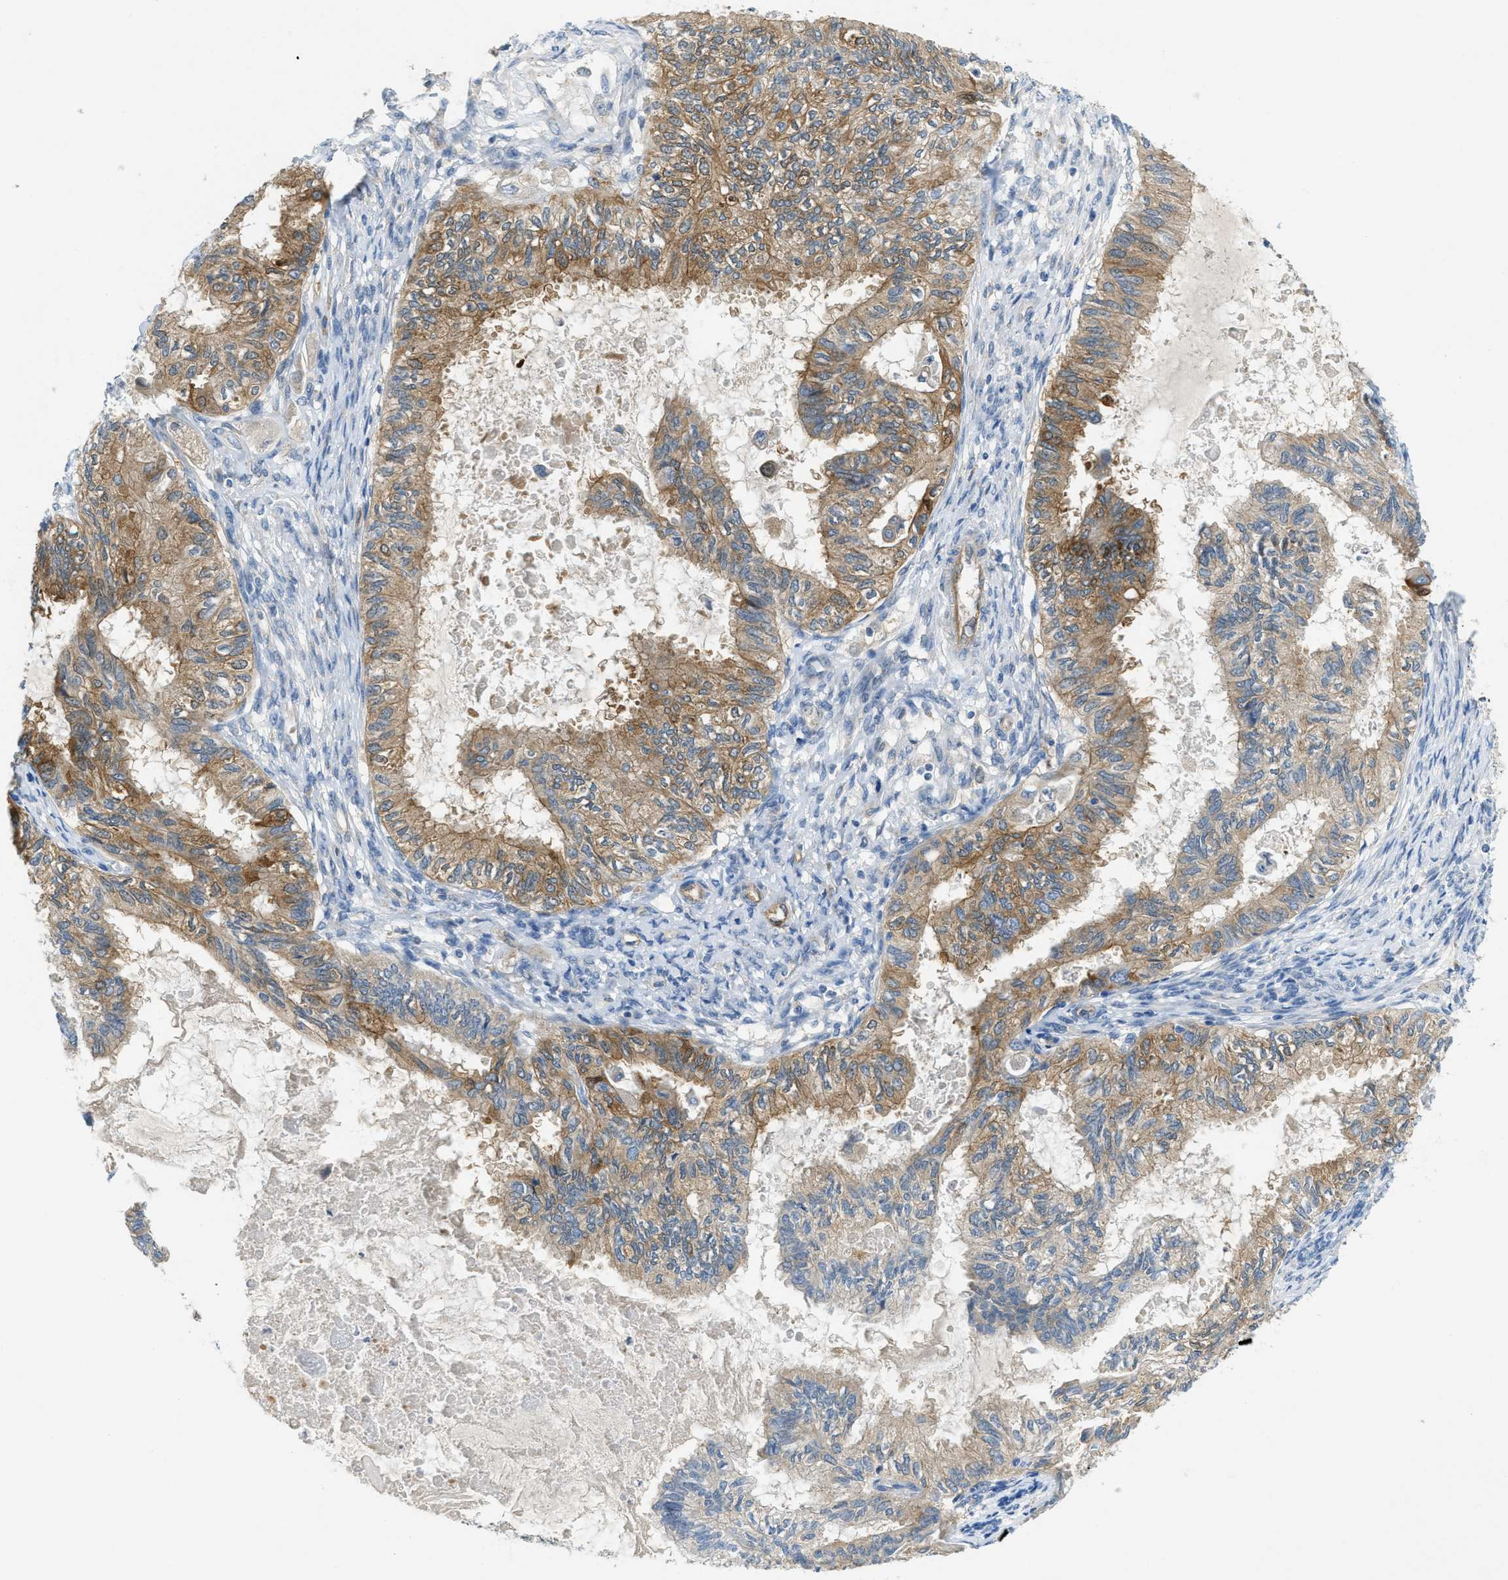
{"staining": {"intensity": "moderate", "quantity": ">75%", "location": "cytoplasmic/membranous"}, "tissue": "cervical cancer", "cell_type": "Tumor cells", "image_type": "cancer", "snomed": [{"axis": "morphology", "description": "Normal tissue, NOS"}, {"axis": "morphology", "description": "Adenocarcinoma, NOS"}, {"axis": "topography", "description": "Cervix"}, {"axis": "topography", "description": "Endometrium"}], "caption": "Protein analysis of cervical cancer tissue demonstrates moderate cytoplasmic/membranous expression in about >75% of tumor cells.", "gene": "RIPK2", "patient": {"sex": "female", "age": 86}}